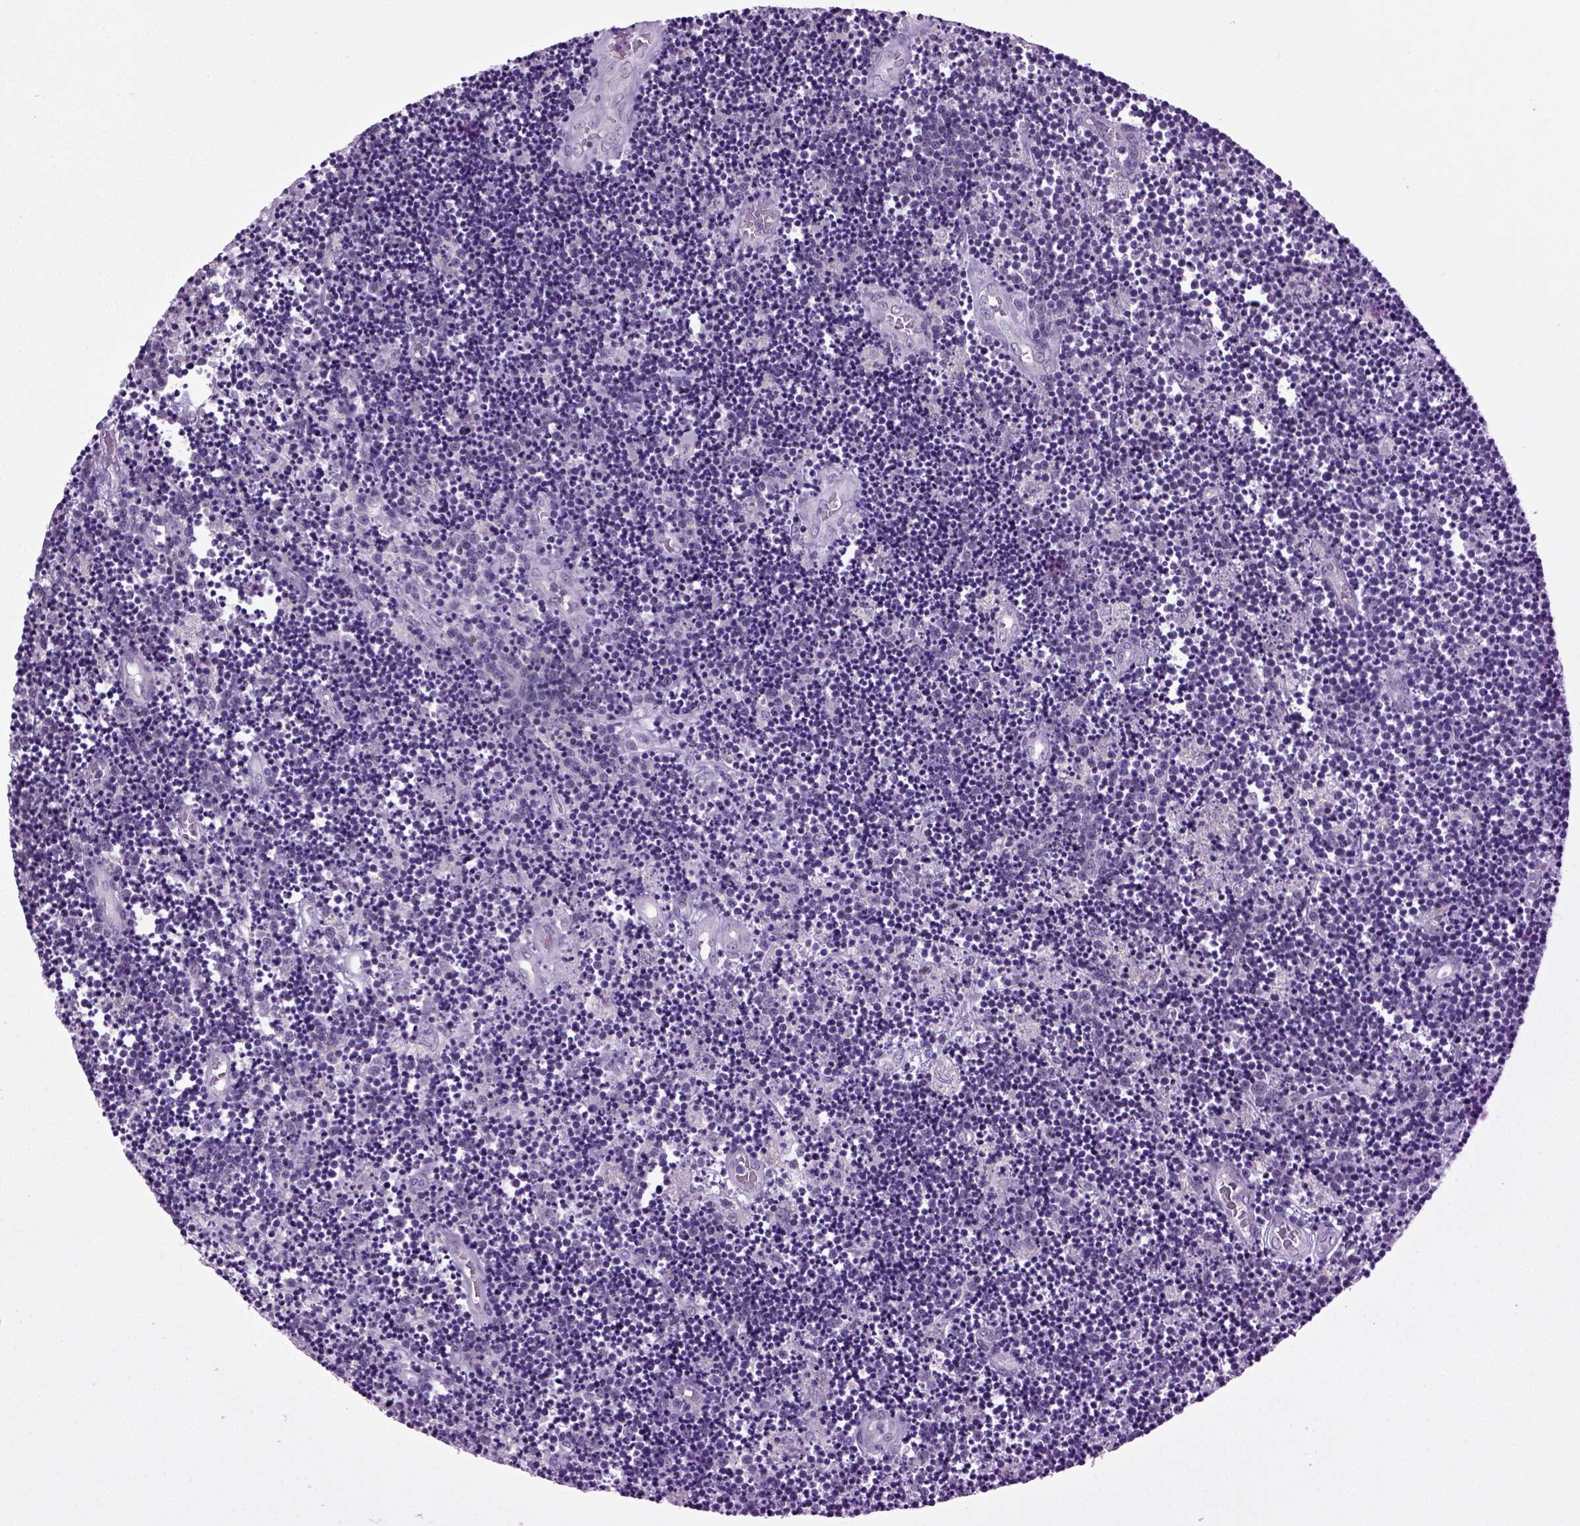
{"staining": {"intensity": "negative", "quantity": "none", "location": "none"}, "tissue": "lymphoma", "cell_type": "Tumor cells", "image_type": "cancer", "snomed": [{"axis": "morphology", "description": "Malignant lymphoma, non-Hodgkin's type, Low grade"}, {"axis": "topography", "description": "Brain"}], "caption": "This image is of malignant lymphoma, non-Hodgkin's type (low-grade) stained with immunohistochemistry (IHC) to label a protein in brown with the nuclei are counter-stained blue. There is no positivity in tumor cells.", "gene": "SYNGAP1", "patient": {"sex": "female", "age": 66}}